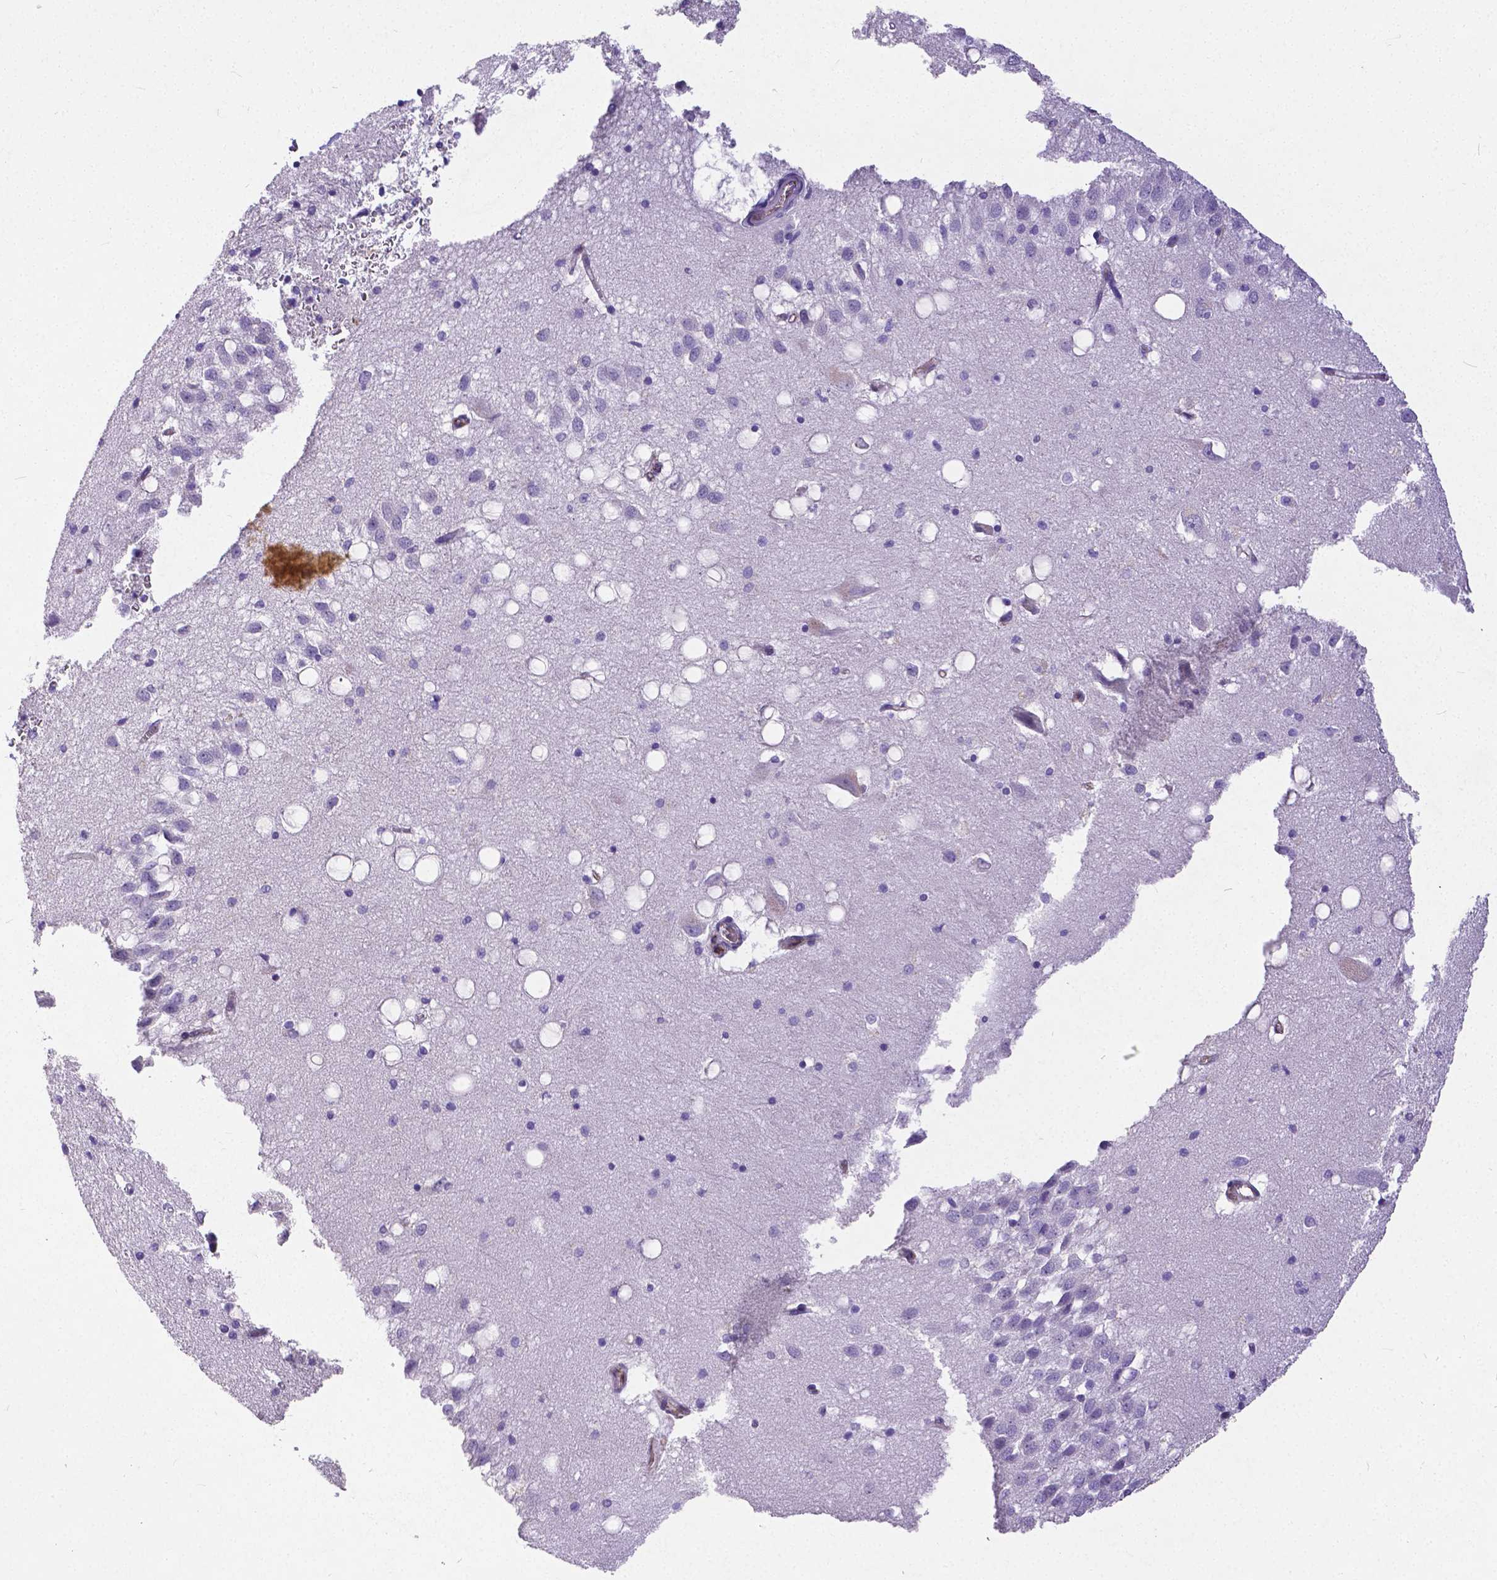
{"staining": {"intensity": "negative", "quantity": "none", "location": "none"}, "tissue": "hippocampus", "cell_type": "Glial cells", "image_type": "normal", "snomed": [{"axis": "morphology", "description": "Normal tissue, NOS"}, {"axis": "topography", "description": "Hippocampus"}], "caption": "The micrograph exhibits no significant positivity in glial cells of hippocampus.", "gene": "OCLN", "patient": {"sex": "male", "age": 58}}